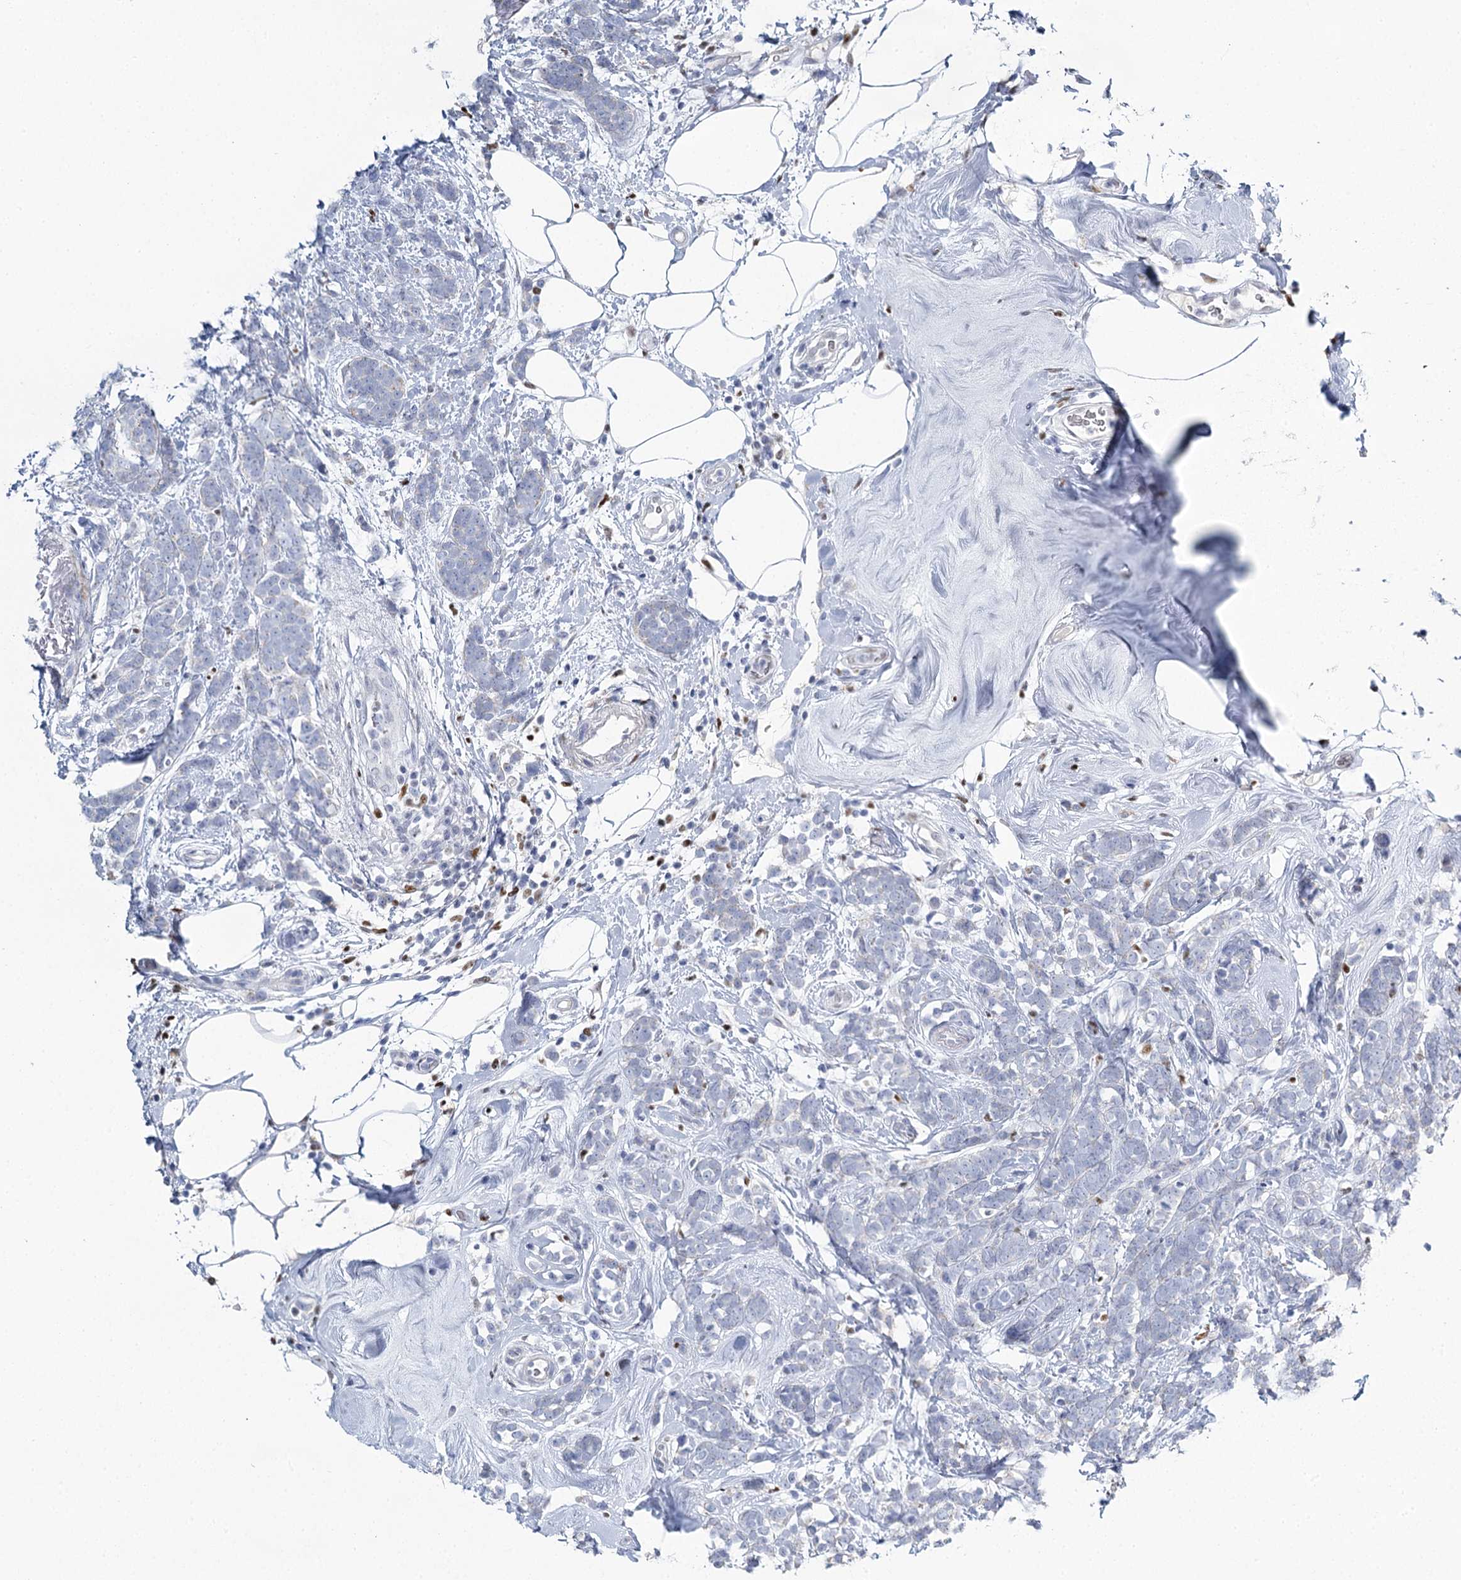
{"staining": {"intensity": "negative", "quantity": "none", "location": "none"}, "tissue": "breast cancer", "cell_type": "Tumor cells", "image_type": "cancer", "snomed": [{"axis": "morphology", "description": "Lobular carcinoma"}, {"axis": "topography", "description": "Breast"}], "caption": "A photomicrograph of human lobular carcinoma (breast) is negative for staining in tumor cells.", "gene": "IGSF3", "patient": {"sex": "female", "age": 58}}